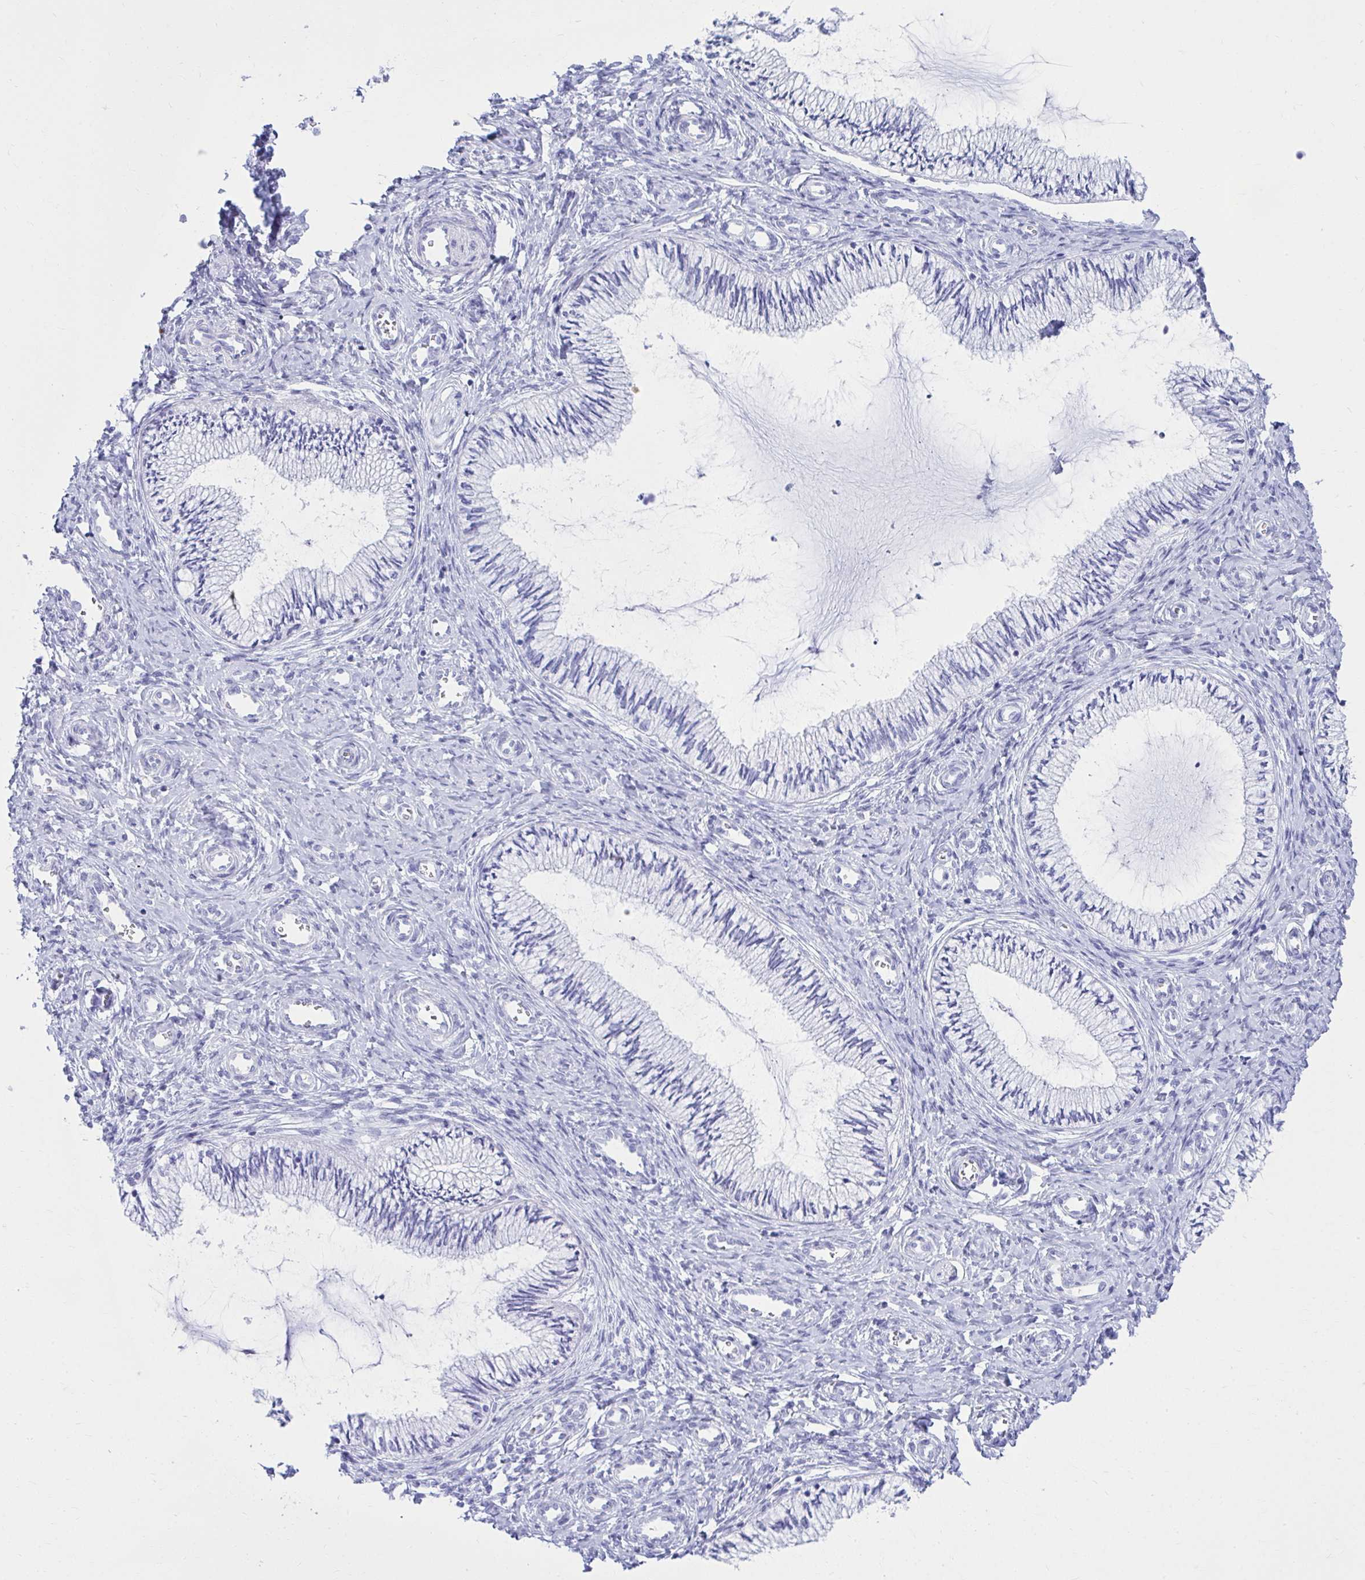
{"staining": {"intensity": "negative", "quantity": "none", "location": "none"}, "tissue": "cervix", "cell_type": "Glandular cells", "image_type": "normal", "snomed": [{"axis": "morphology", "description": "Normal tissue, NOS"}, {"axis": "topography", "description": "Cervix"}], "caption": "DAB immunohistochemical staining of unremarkable cervix shows no significant positivity in glandular cells.", "gene": "ATP4B", "patient": {"sex": "female", "age": 24}}